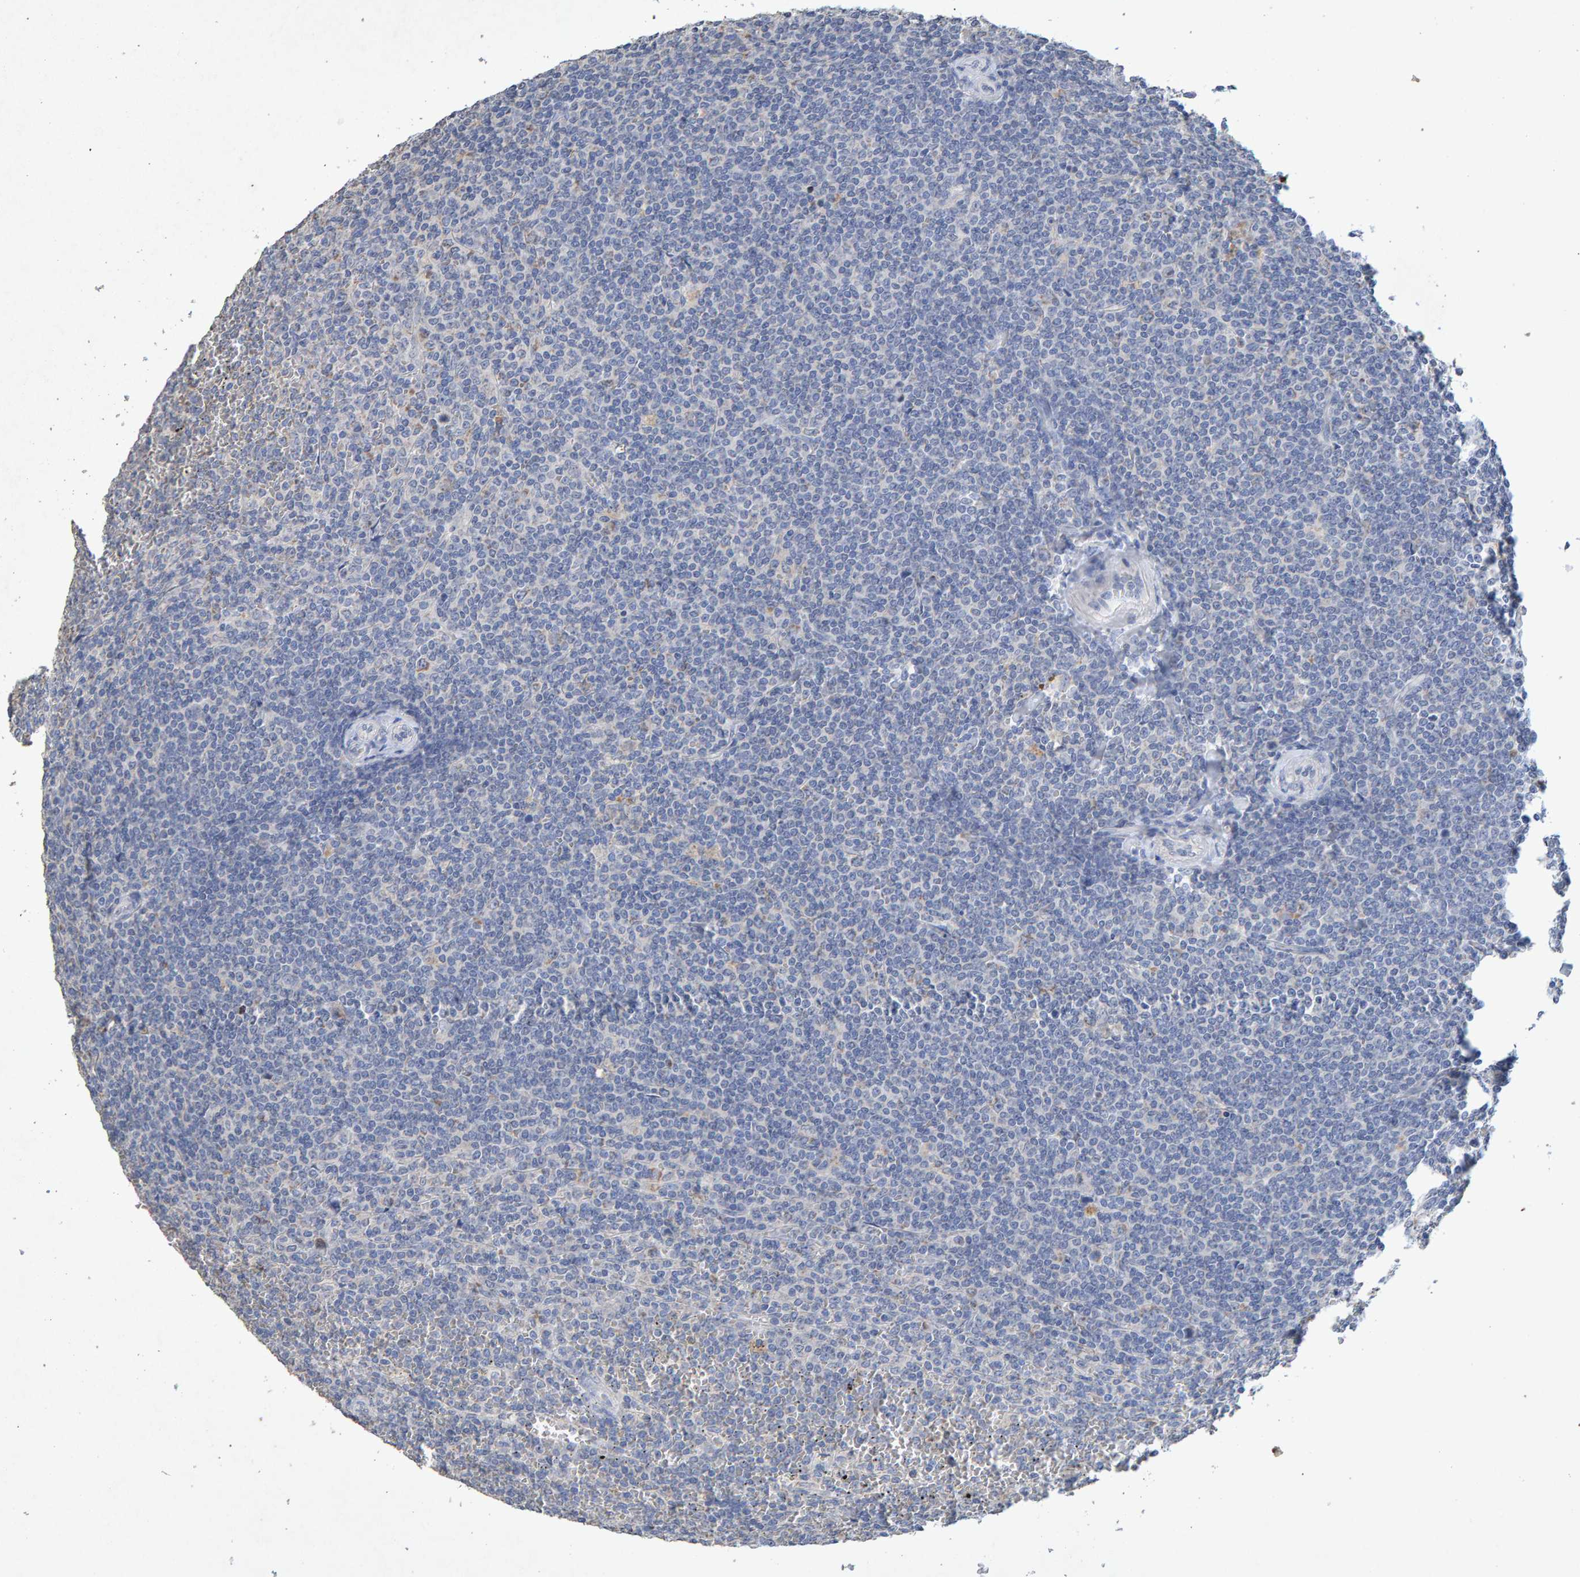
{"staining": {"intensity": "negative", "quantity": "none", "location": "none"}, "tissue": "lymphoma", "cell_type": "Tumor cells", "image_type": "cancer", "snomed": [{"axis": "morphology", "description": "Malignant lymphoma, non-Hodgkin's type, Low grade"}, {"axis": "topography", "description": "Spleen"}], "caption": "Micrograph shows no protein staining in tumor cells of lymphoma tissue.", "gene": "CTH", "patient": {"sex": "female", "age": 19}}